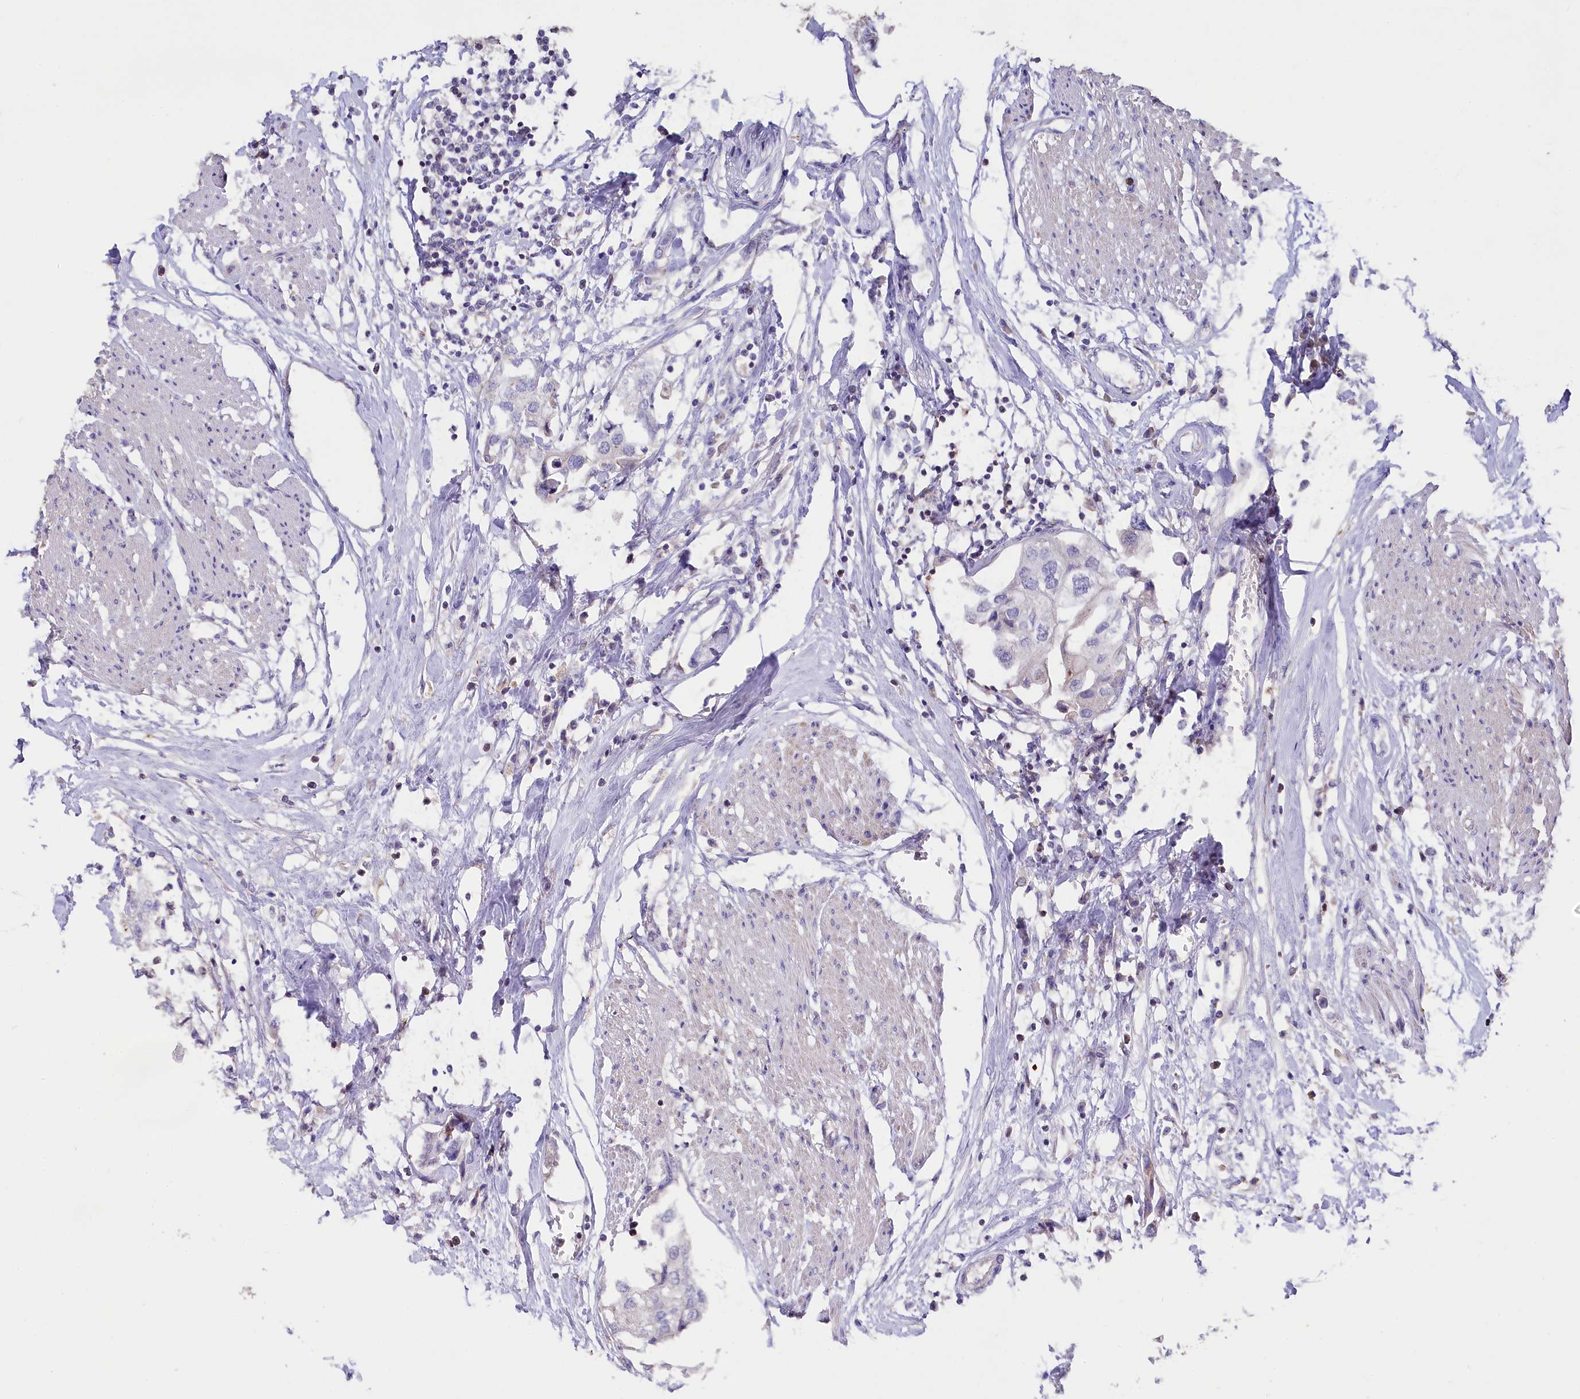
{"staining": {"intensity": "weak", "quantity": "<25%", "location": "cytoplasmic/membranous"}, "tissue": "urothelial cancer", "cell_type": "Tumor cells", "image_type": "cancer", "snomed": [{"axis": "morphology", "description": "Urothelial carcinoma, High grade"}, {"axis": "topography", "description": "Urinary bladder"}], "caption": "Immunohistochemistry of urothelial cancer demonstrates no expression in tumor cells.", "gene": "RPUSD3", "patient": {"sex": "male", "age": 64}}